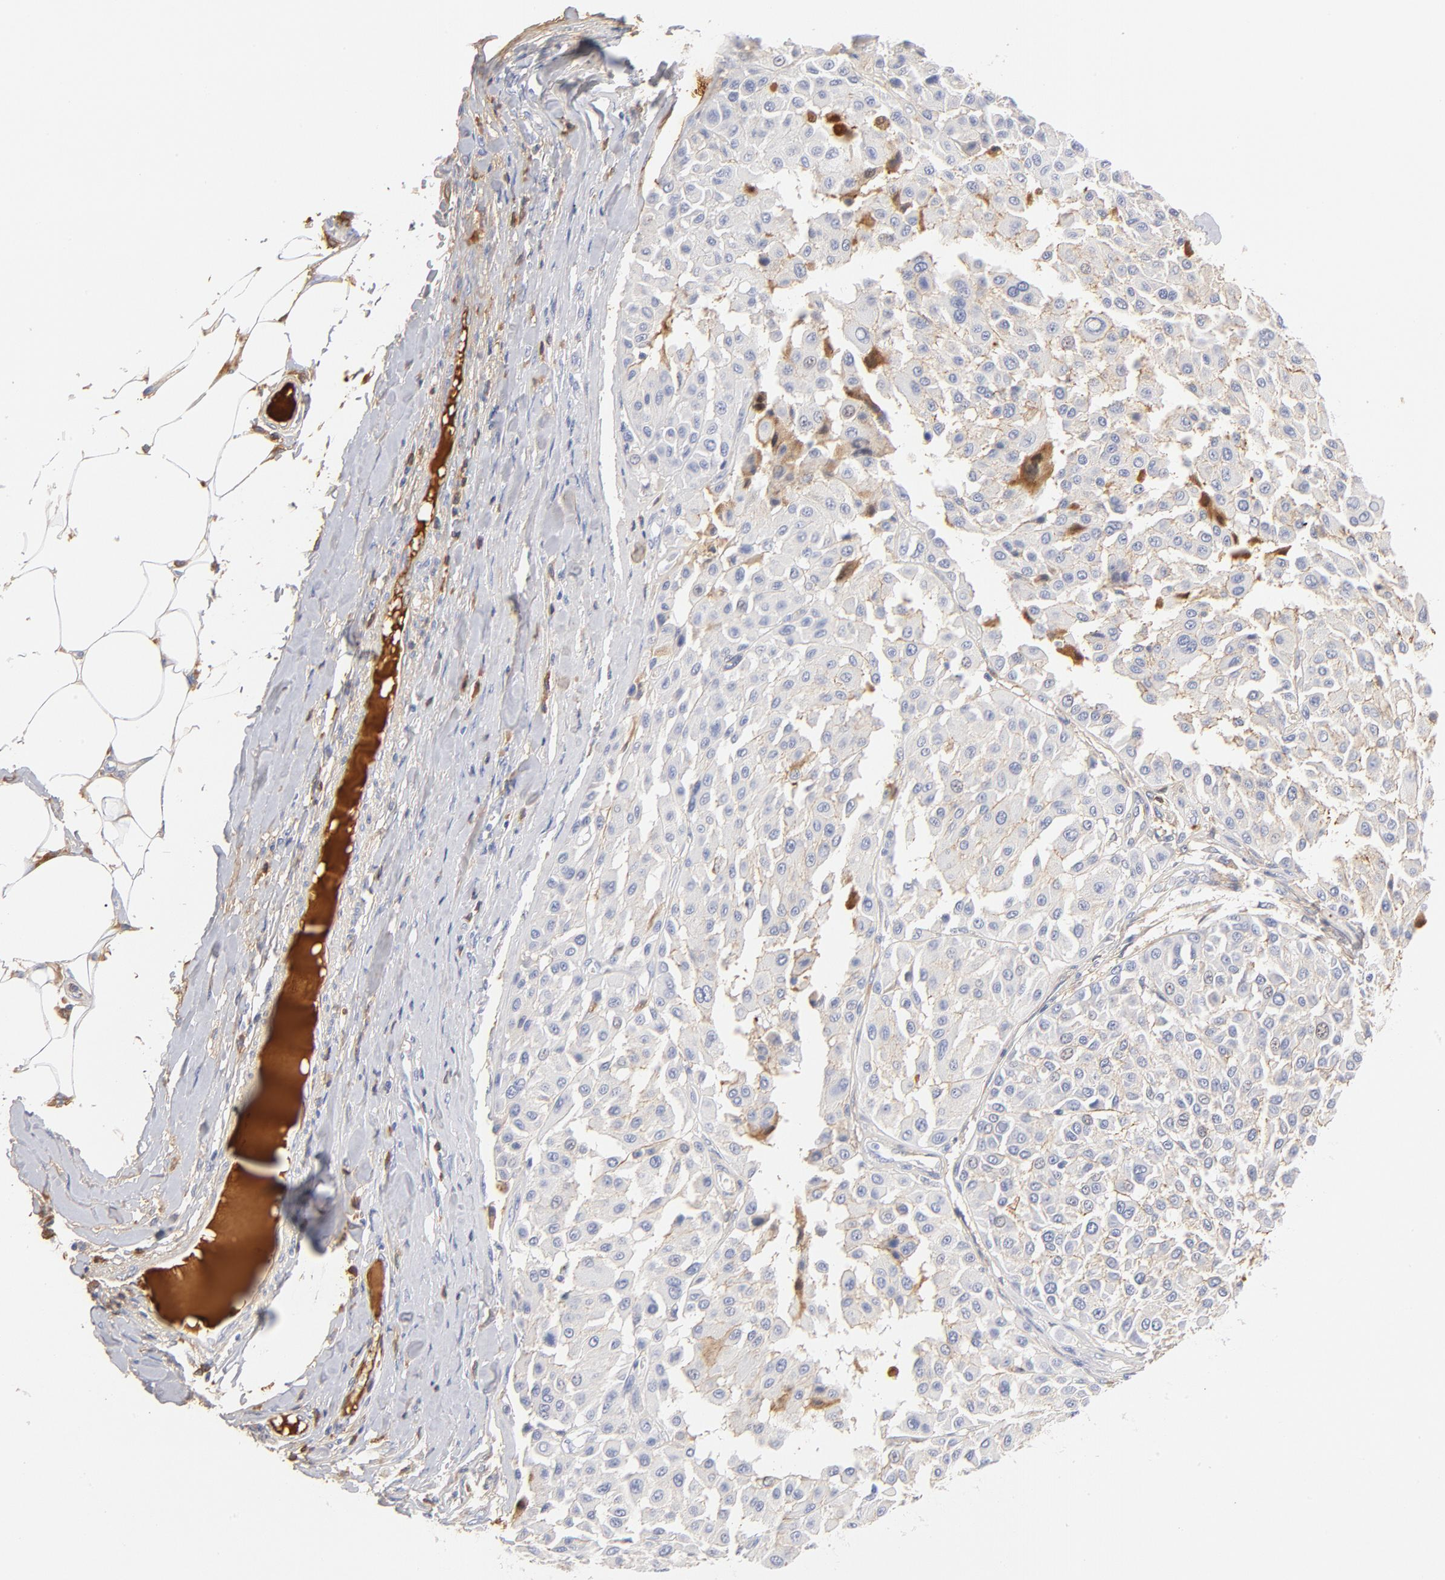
{"staining": {"intensity": "negative", "quantity": "none", "location": "none"}, "tissue": "melanoma", "cell_type": "Tumor cells", "image_type": "cancer", "snomed": [{"axis": "morphology", "description": "Malignant melanoma, Metastatic site"}, {"axis": "topography", "description": "Soft tissue"}], "caption": "IHC histopathology image of neoplastic tissue: melanoma stained with DAB reveals no significant protein staining in tumor cells. (Stains: DAB IHC with hematoxylin counter stain, Microscopy: brightfield microscopy at high magnification).", "gene": "C3", "patient": {"sex": "male", "age": 41}}